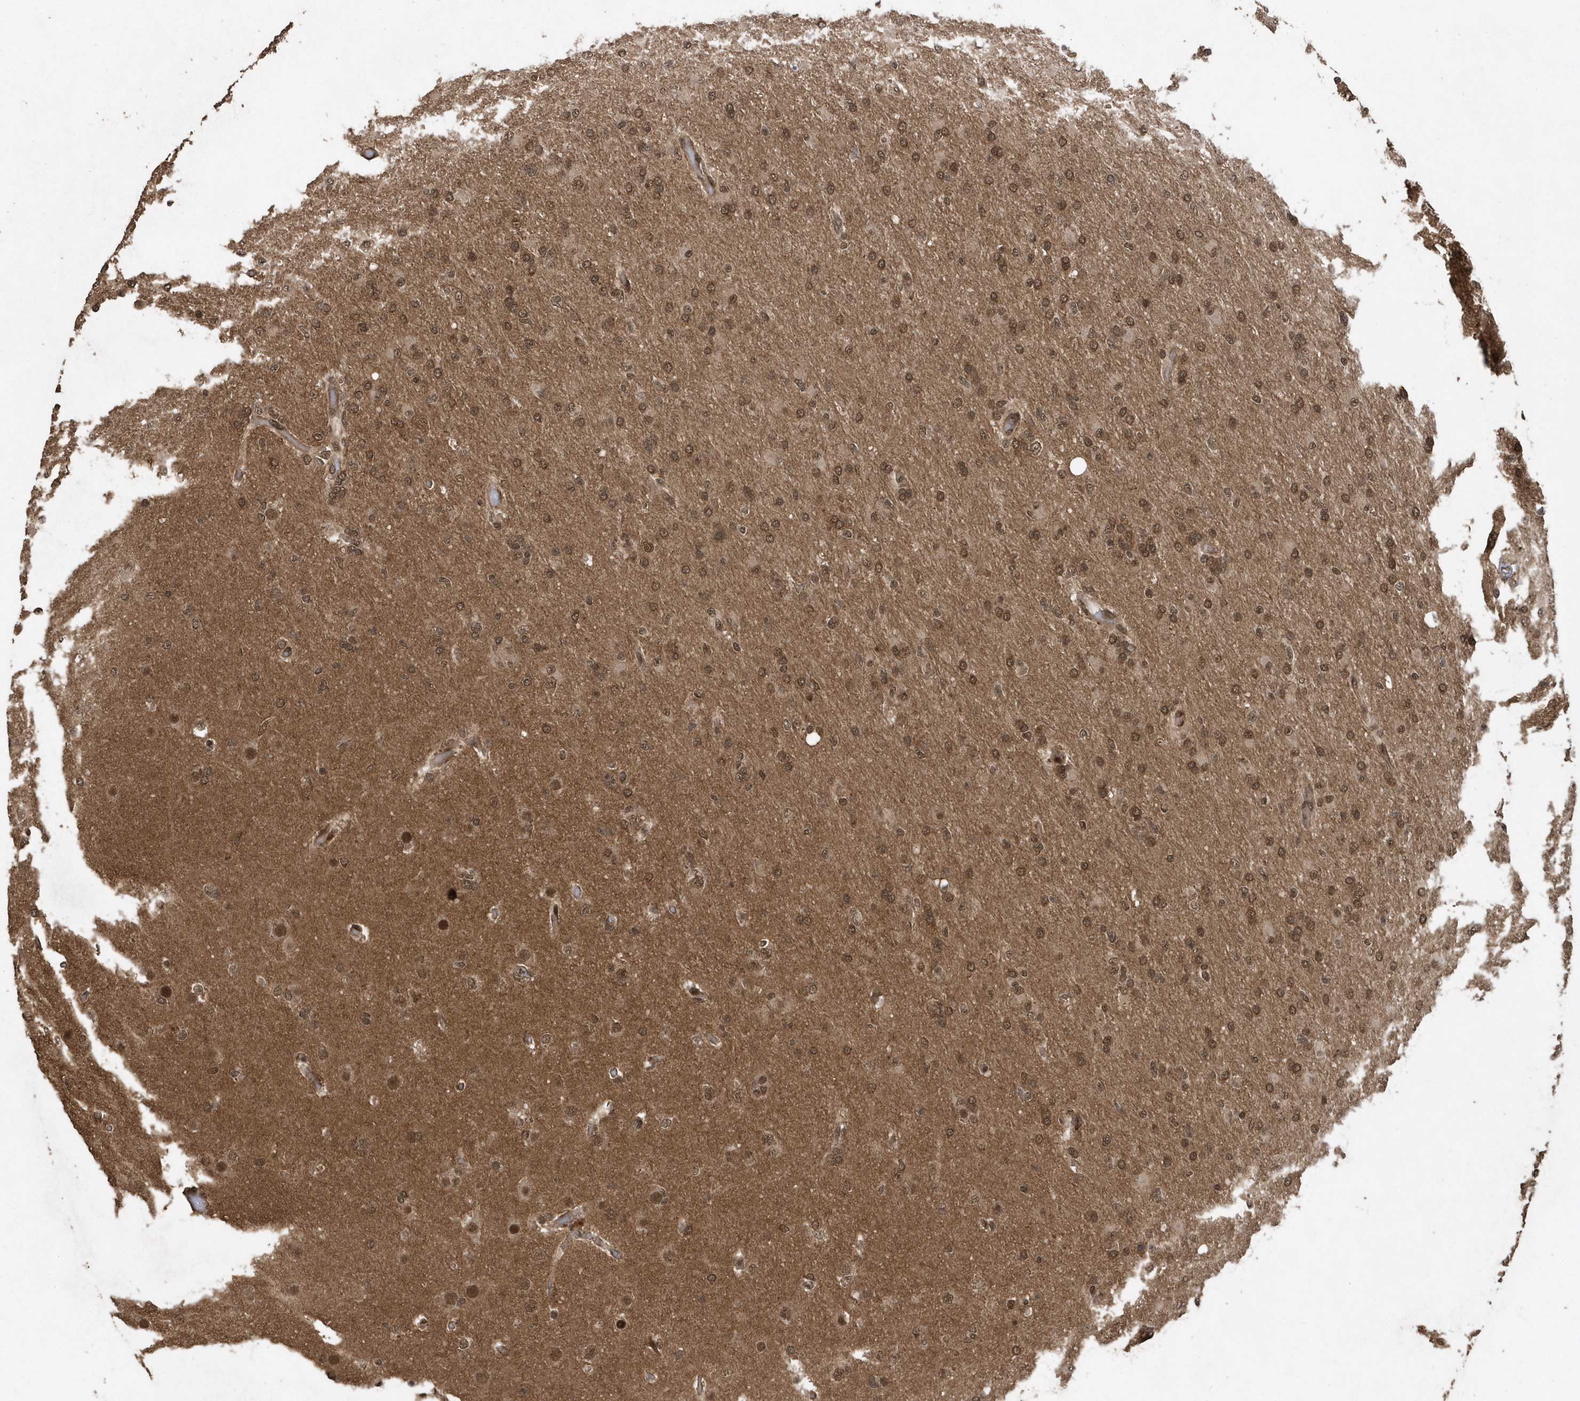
{"staining": {"intensity": "moderate", "quantity": ">75%", "location": "nuclear"}, "tissue": "glioma", "cell_type": "Tumor cells", "image_type": "cancer", "snomed": [{"axis": "morphology", "description": "Glioma, malignant, High grade"}, {"axis": "topography", "description": "Cerebral cortex"}], "caption": "Immunohistochemistry micrograph of neoplastic tissue: human glioma stained using IHC reveals medium levels of moderate protein expression localized specifically in the nuclear of tumor cells, appearing as a nuclear brown color.", "gene": "INTS12", "patient": {"sex": "female", "age": 36}}